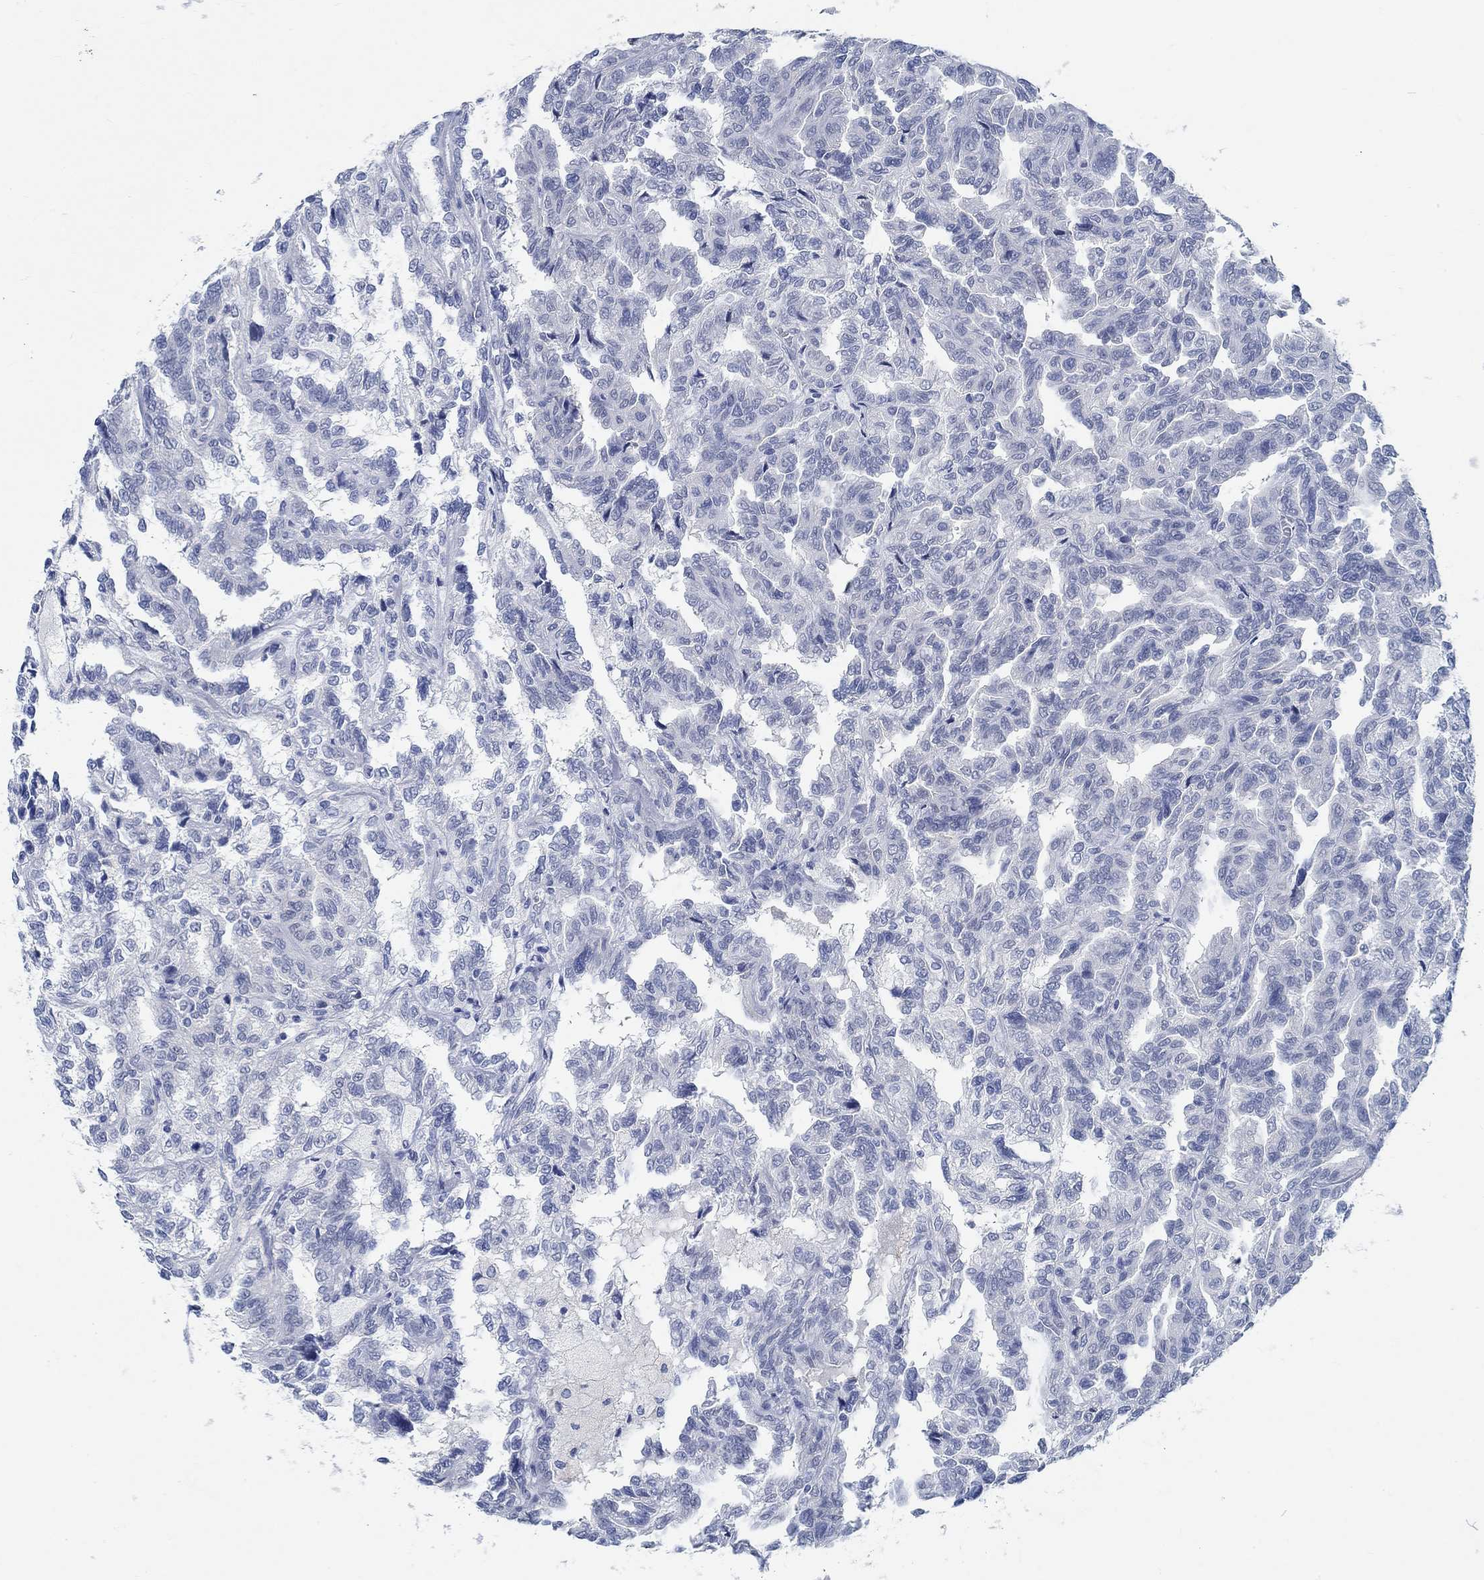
{"staining": {"intensity": "negative", "quantity": "none", "location": "none"}, "tissue": "renal cancer", "cell_type": "Tumor cells", "image_type": "cancer", "snomed": [{"axis": "morphology", "description": "Adenocarcinoma, NOS"}, {"axis": "topography", "description": "Kidney"}], "caption": "A micrograph of renal cancer (adenocarcinoma) stained for a protein reveals no brown staining in tumor cells.", "gene": "RBM20", "patient": {"sex": "male", "age": 79}}